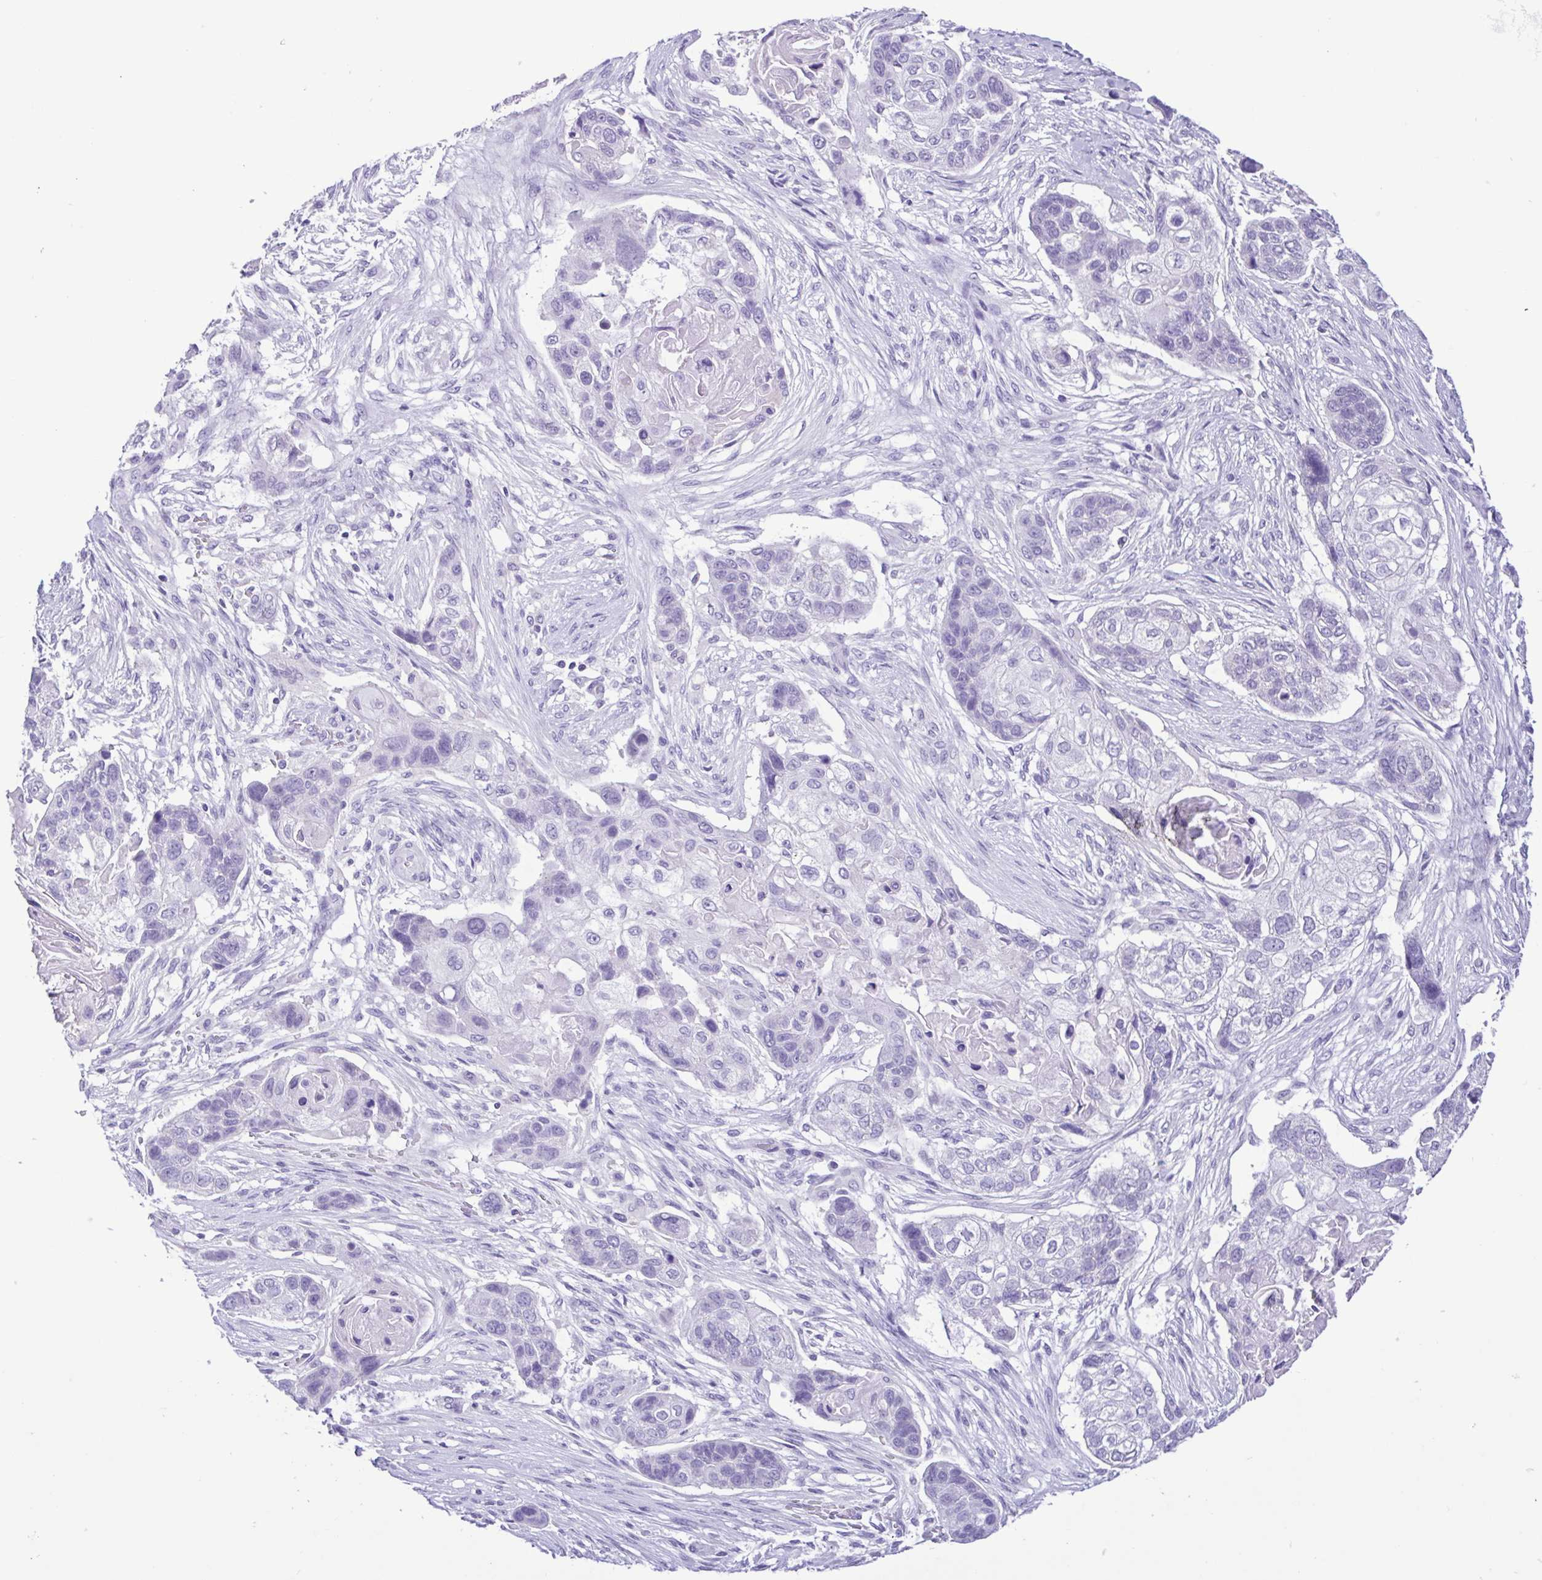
{"staining": {"intensity": "negative", "quantity": "none", "location": "none"}, "tissue": "lung cancer", "cell_type": "Tumor cells", "image_type": "cancer", "snomed": [{"axis": "morphology", "description": "Squamous cell carcinoma, NOS"}, {"axis": "topography", "description": "Lung"}], "caption": "This micrograph is of lung cancer stained with immunohistochemistry (IHC) to label a protein in brown with the nuclei are counter-stained blue. There is no staining in tumor cells.", "gene": "CBY2", "patient": {"sex": "male", "age": 69}}